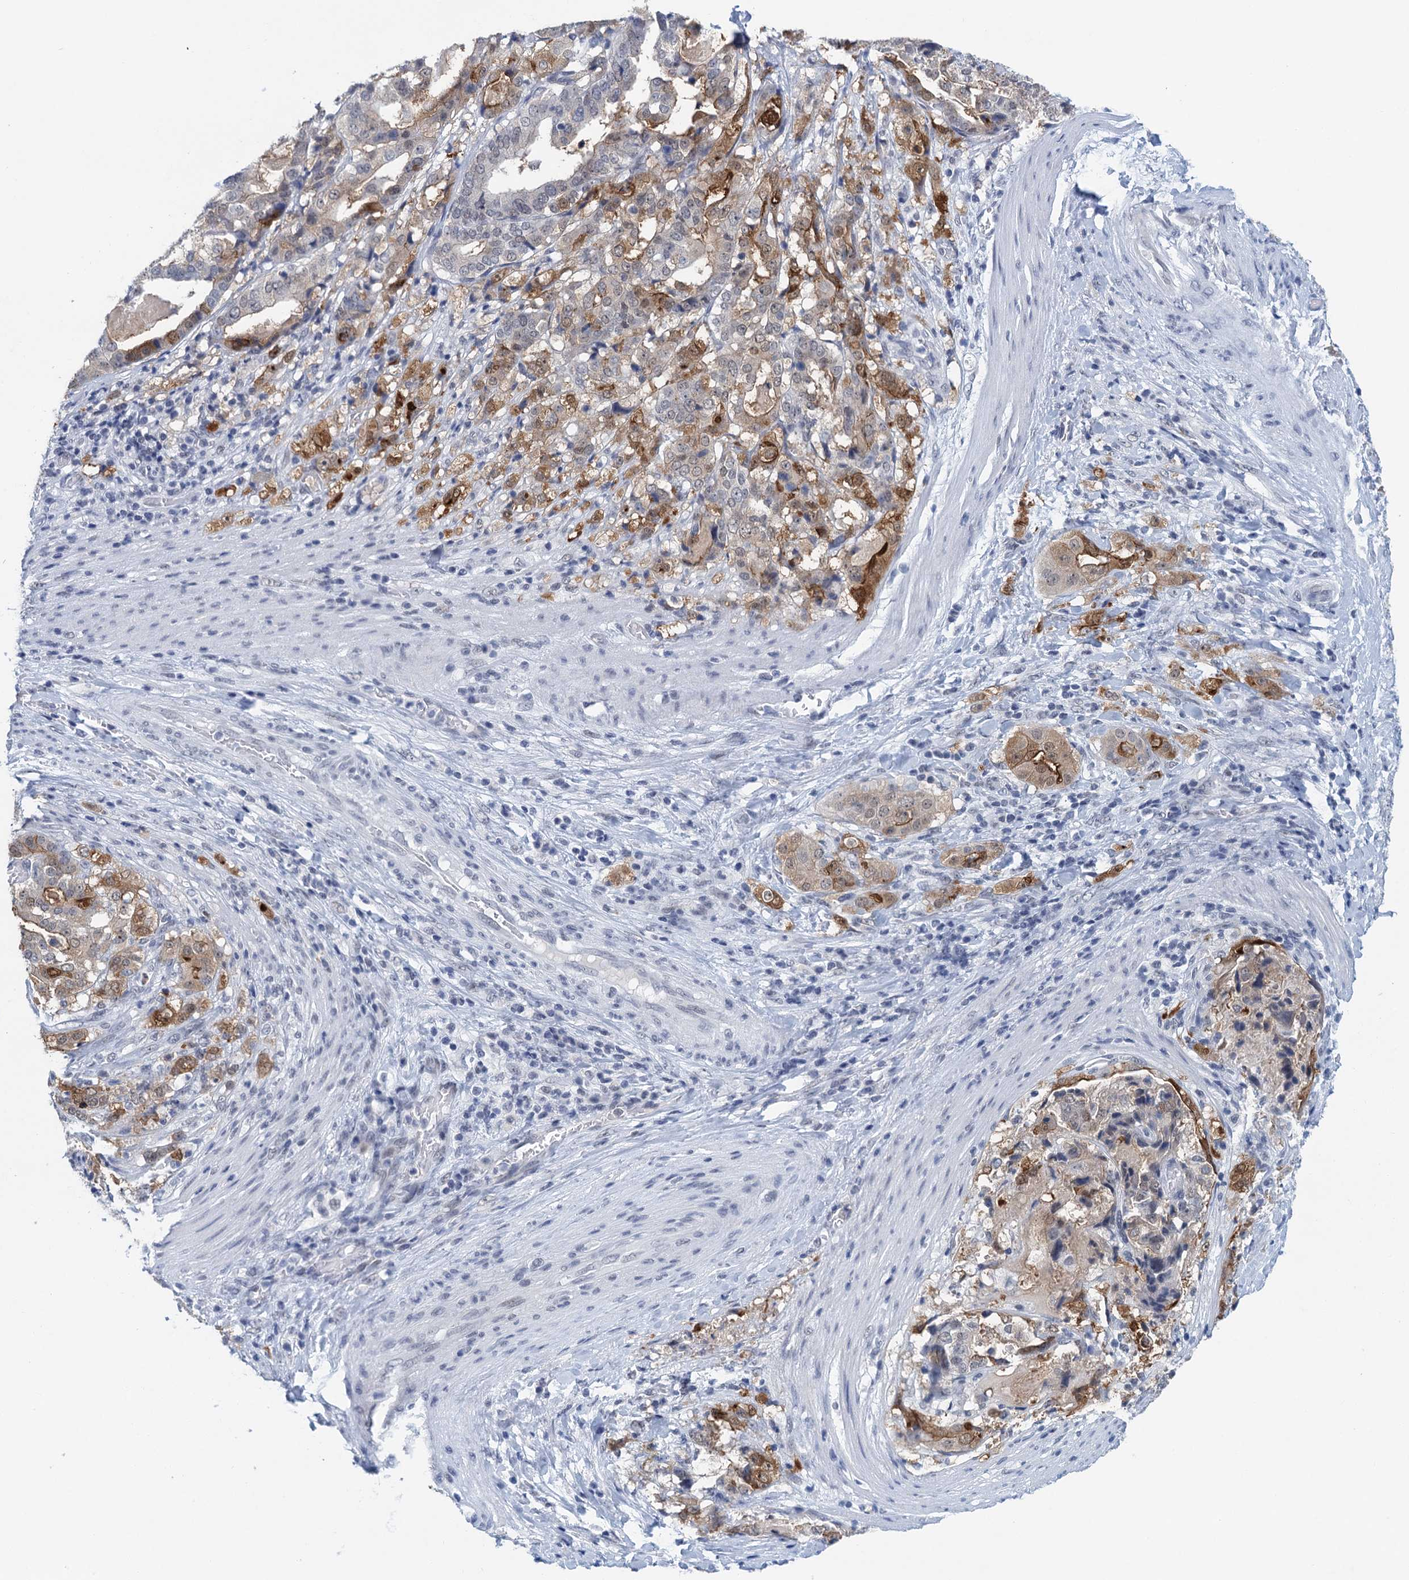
{"staining": {"intensity": "moderate", "quantity": "25%-75%", "location": "cytoplasmic/membranous"}, "tissue": "stomach cancer", "cell_type": "Tumor cells", "image_type": "cancer", "snomed": [{"axis": "morphology", "description": "Adenocarcinoma, NOS"}, {"axis": "topography", "description": "Stomach"}], "caption": "DAB immunohistochemical staining of stomach adenocarcinoma displays moderate cytoplasmic/membranous protein expression in approximately 25%-75% of tumor cells.", "gene": "EPS8L1", "patient": {"sex": "male", "age": 48}}